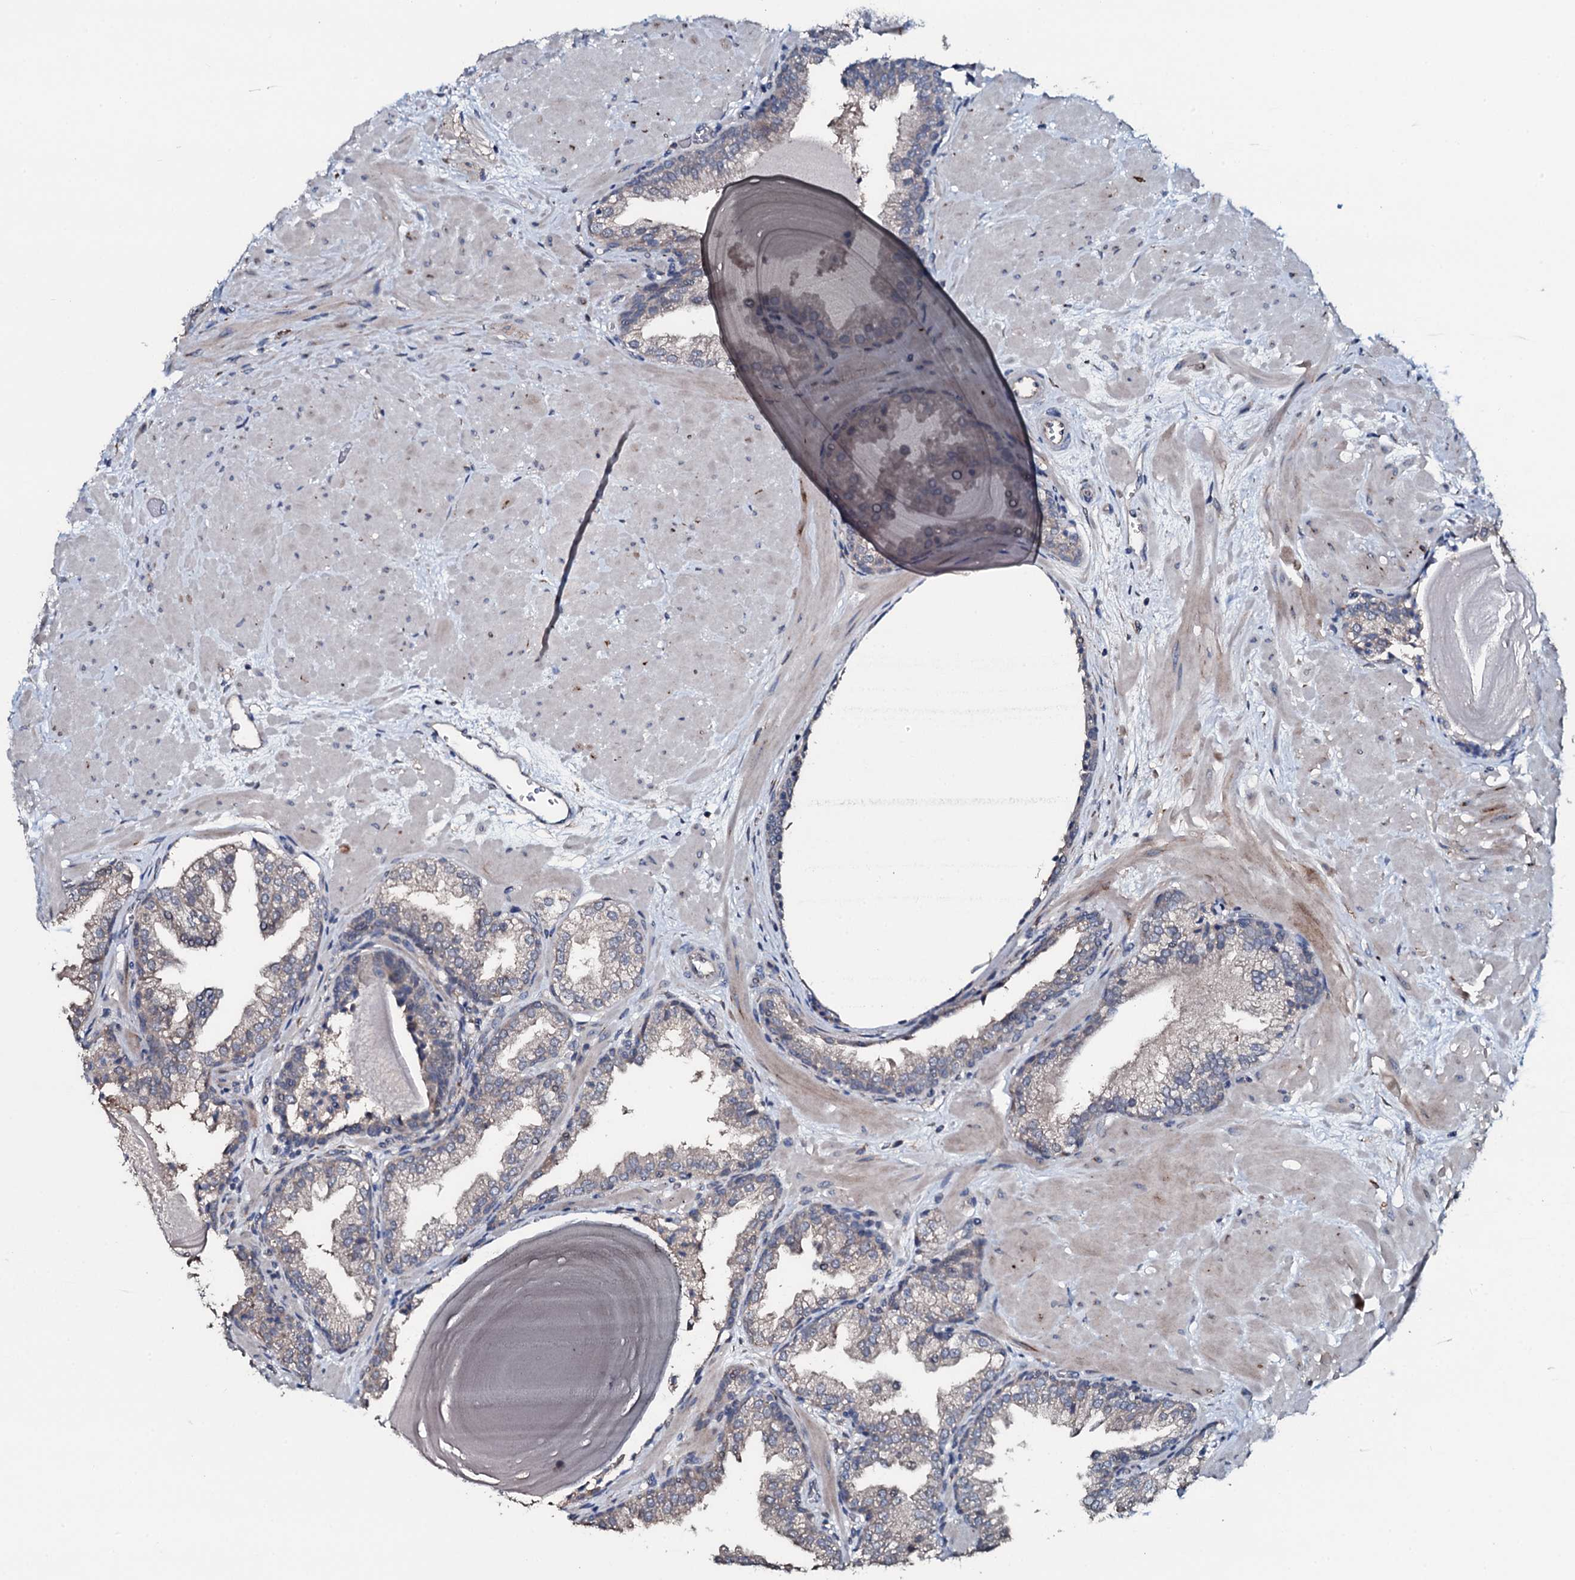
{"staining": {"intensity": "negative", "quantity": "none", "location": "none"}, "tissue": "prostate", "cell_type": "Glandular cells", "image_type": "normal", "snomed": [{"axis": "morphology", "description": "Normal tissue, NOS"}, {"axis": "topography", "description": "Prostate"}], "caption": "Immunohistochemical staining of benign human prostate demonstrates no significant expression in glandular cells. (DAB immunohistochemistry (IHC), high magnification).", "gene": "IL12B", "patient": {"sex": "male", "age": 48}}